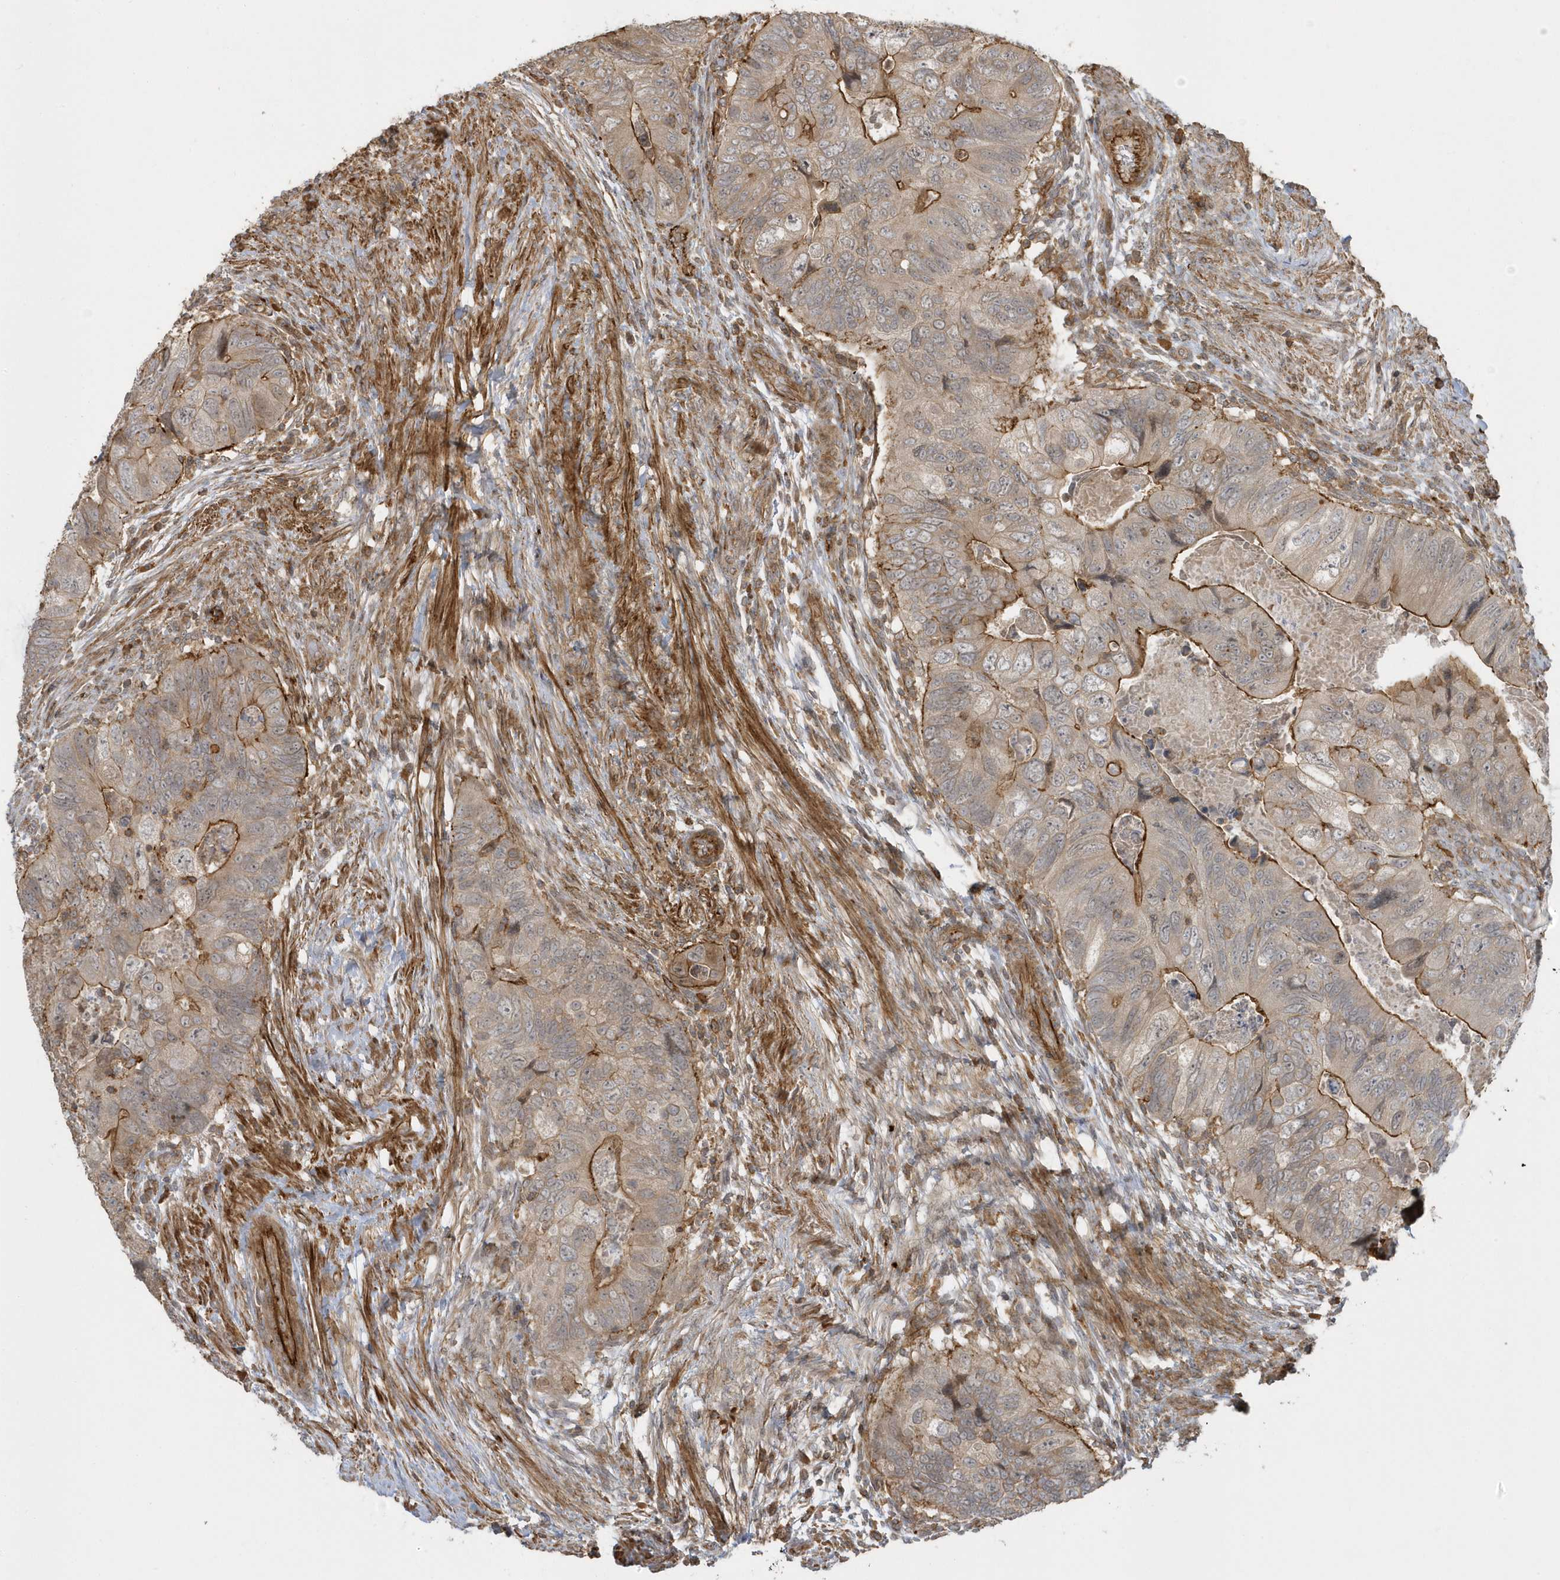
{"staining": {"intensity": "moderate", "quantity": ">75%", "location": "cytoplasmic/membranous"}, "tissue": "colorectal cancer", "cell_type": "Tumor cells", "image_type": "cancer", "snomed": [{"axis": "morphology", "description": "Adenocarcinoma, NOS"}, {"axis": "topography", "description": "Rectum"}], "caption": "IHC staining of colorectal cancer, which exhibits medium levels of moderate cytoplasmic/membranous positivity in approximately >75% of tumor cells indicating moderate cytoplasmic/membranous protein positivity. The staining was performed using DAB (brown) for protein detection and nuclei were counterstained in hematoxylin (blue).", "gene": "ZBTB8A", "patient": {"sex": "male", "age": 63}}